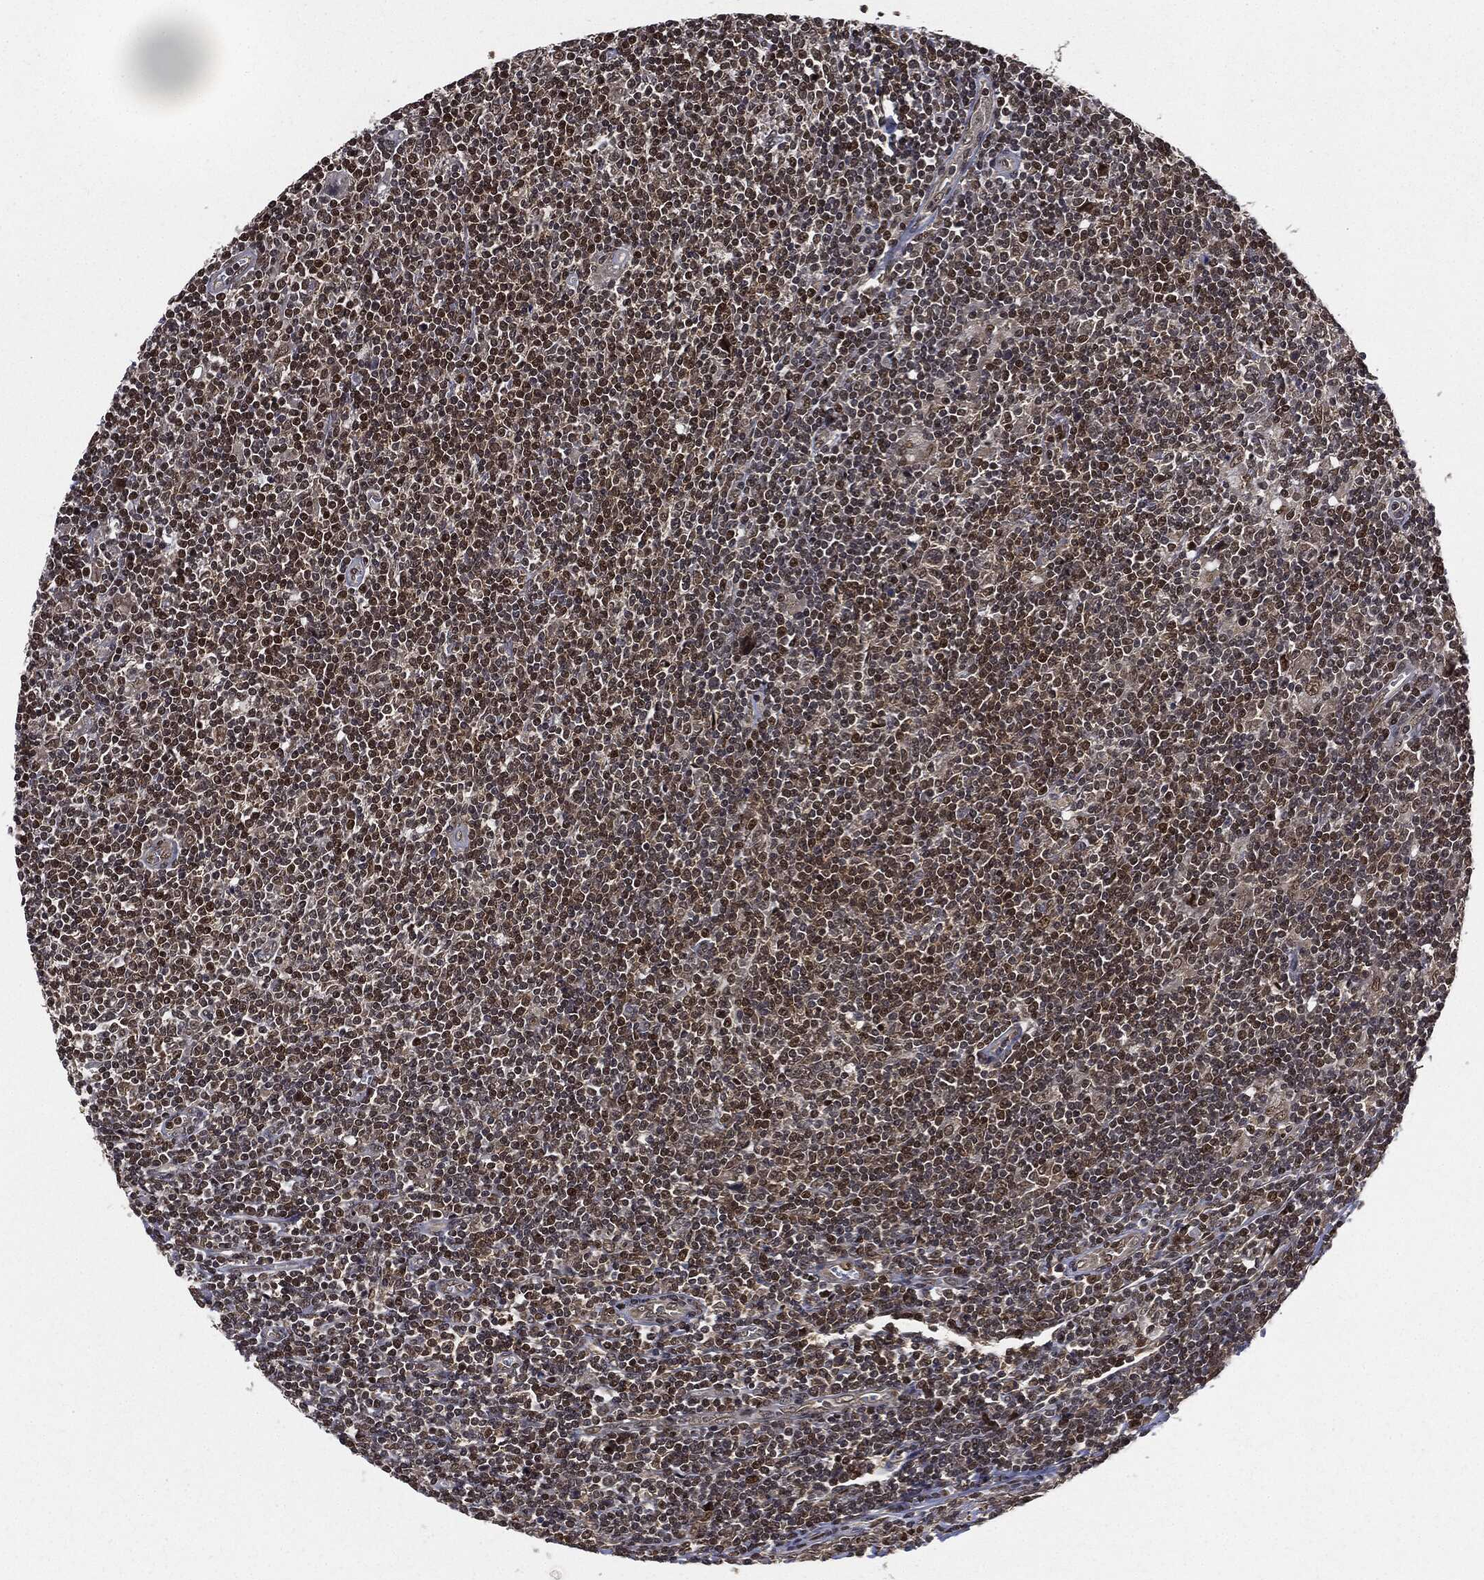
{"staining": {"intensity": "weak", "quantity": ">75%", "location": "nuclear"}, "tissue": "lymphoma", "cell_type": "Tumor cells", "image_type": "cancer", "snomed": [{"axis": "morphology", "description": "Hodgkin's disease, NOS"}, {"axis": "topography", "description": "Lymph node"}], "caption": "Protein expression analysis of lymphoma reveals weak nuclear expression in approximately >75% of tumor cells.", "gene": "TBC1D22A", "patient": {"sex": "male", "age": 40}}